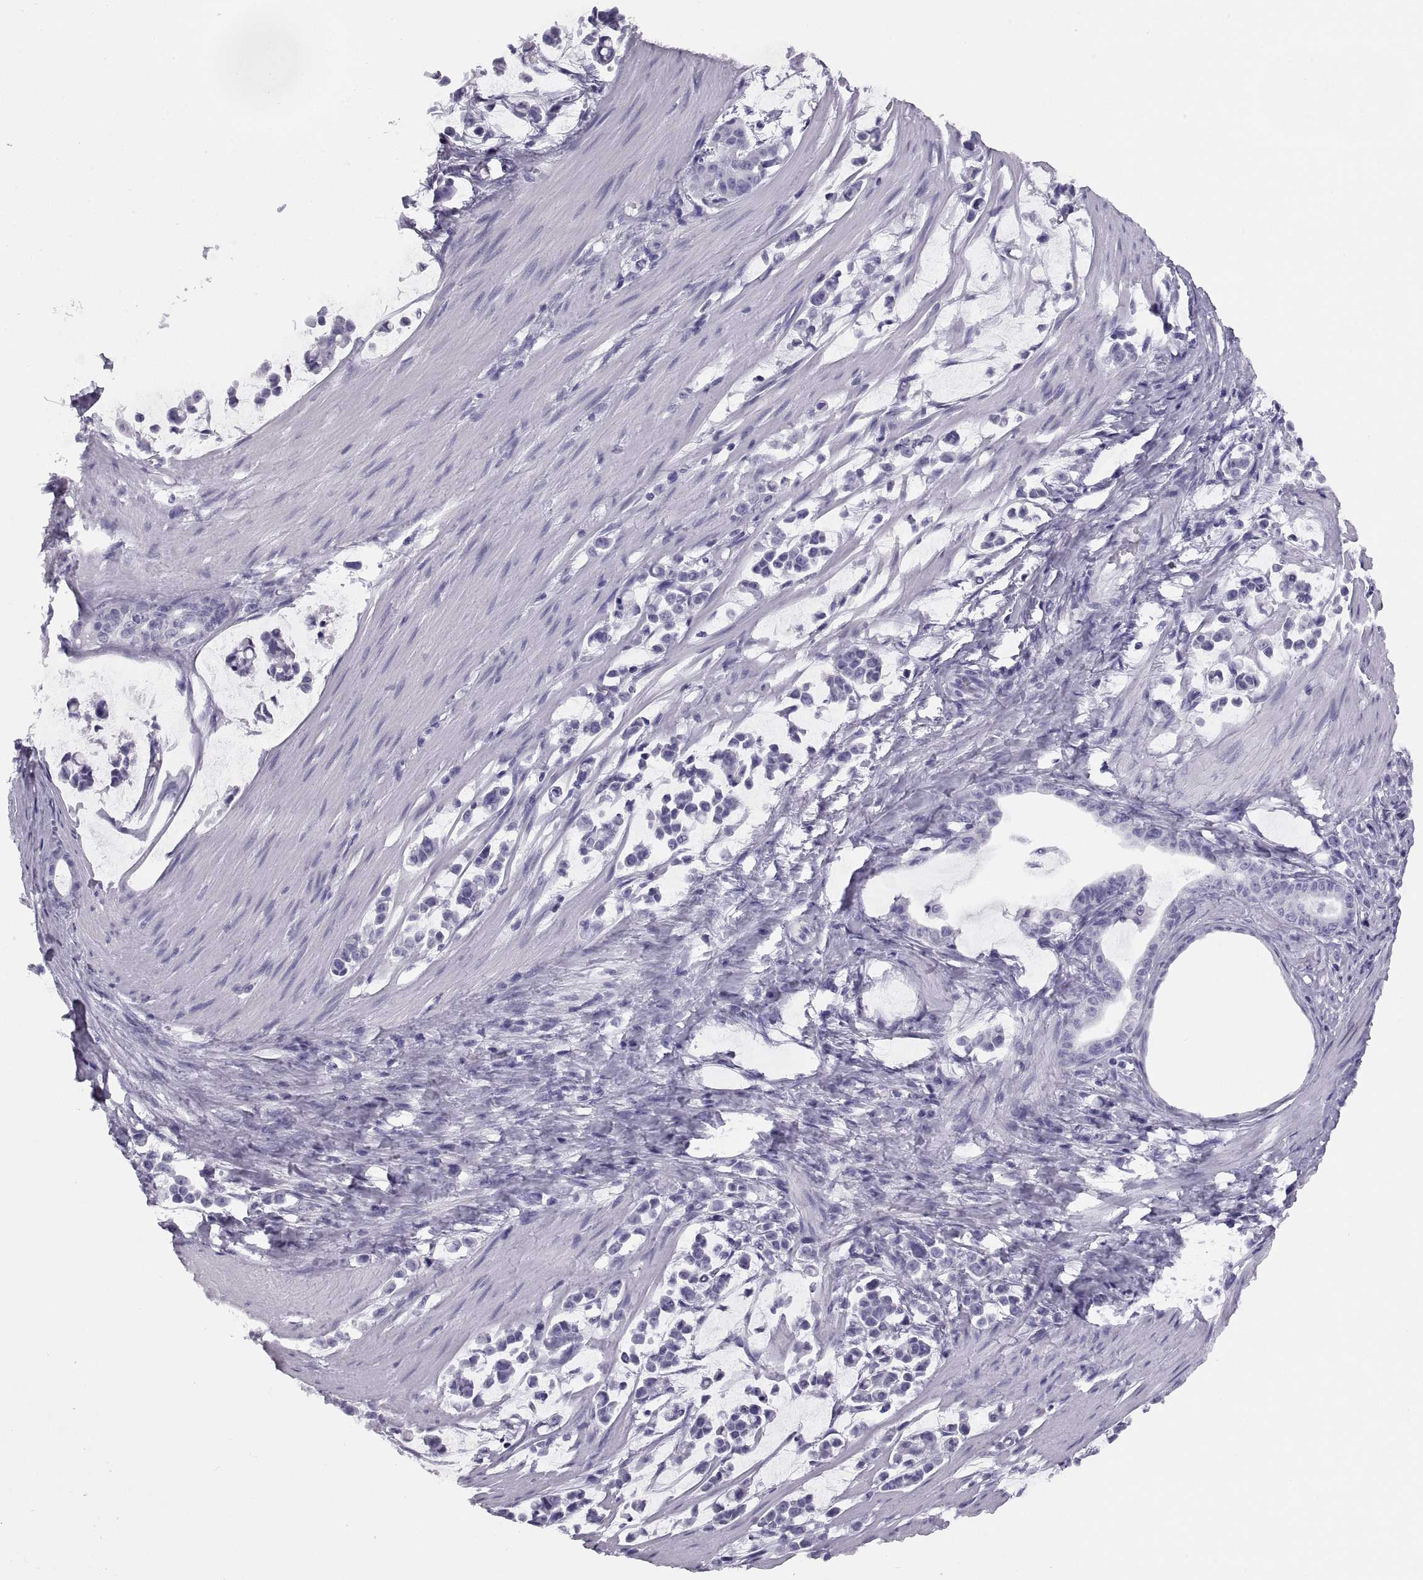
{"staining": {"intensity": "negative", "quantity": "none", "location": "none"}, "tissue": "stomach cancer", "cell_type": "Tumor cells", "image_type": "cancer", "snomed": [{"axis": "morphology", "description": "Adenocarcinoma, NOS"}, {"axis": "topography", "description": "Stomach"}], "caption": "IHC micrograph of human stomach cancer (adenocarcinoma) stained for a protein (brown), which reveals no staining in tumor cells.", "gene": "PAX2", "patient": {"sex": "male", "age": 82}}